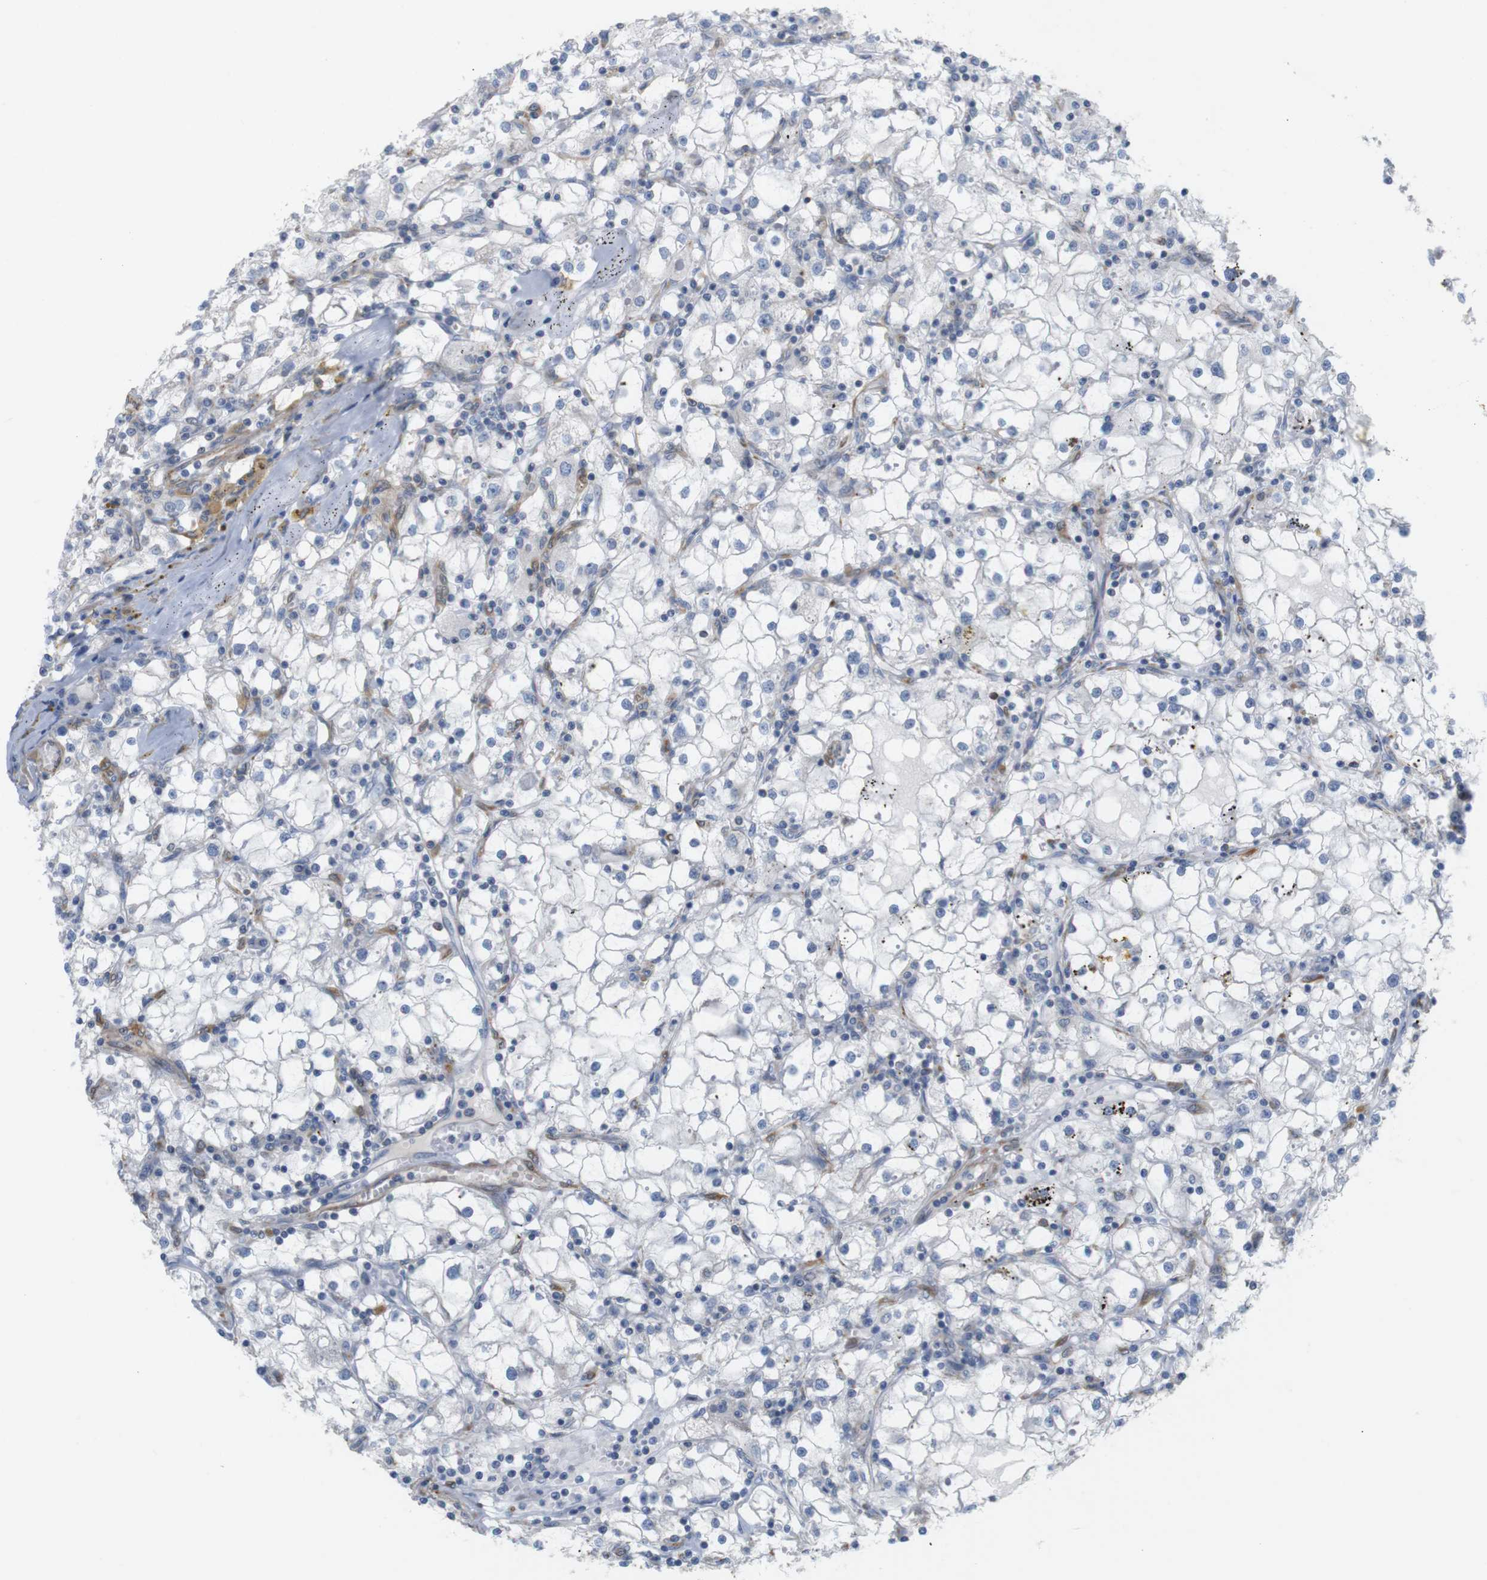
{"staining": {"intensity": "negative", "quantity": "none", "location": "none"}, "tissue": "renal cancer", "cell_type": "Tumor cells", "image_type": "cancer", "snomed": [{"axis": "morphology", "description": "Adenocarcinoma, NOS"}, {"axis": "topography", "description": "Kidney"}], "caption": "DAB immunohistochemical staining of human renal adenocarcinoma demonstrates no significant positivity in tumor cells.", "gene": "ITPR1", "patient": {"sex": "male", "age": 56}}